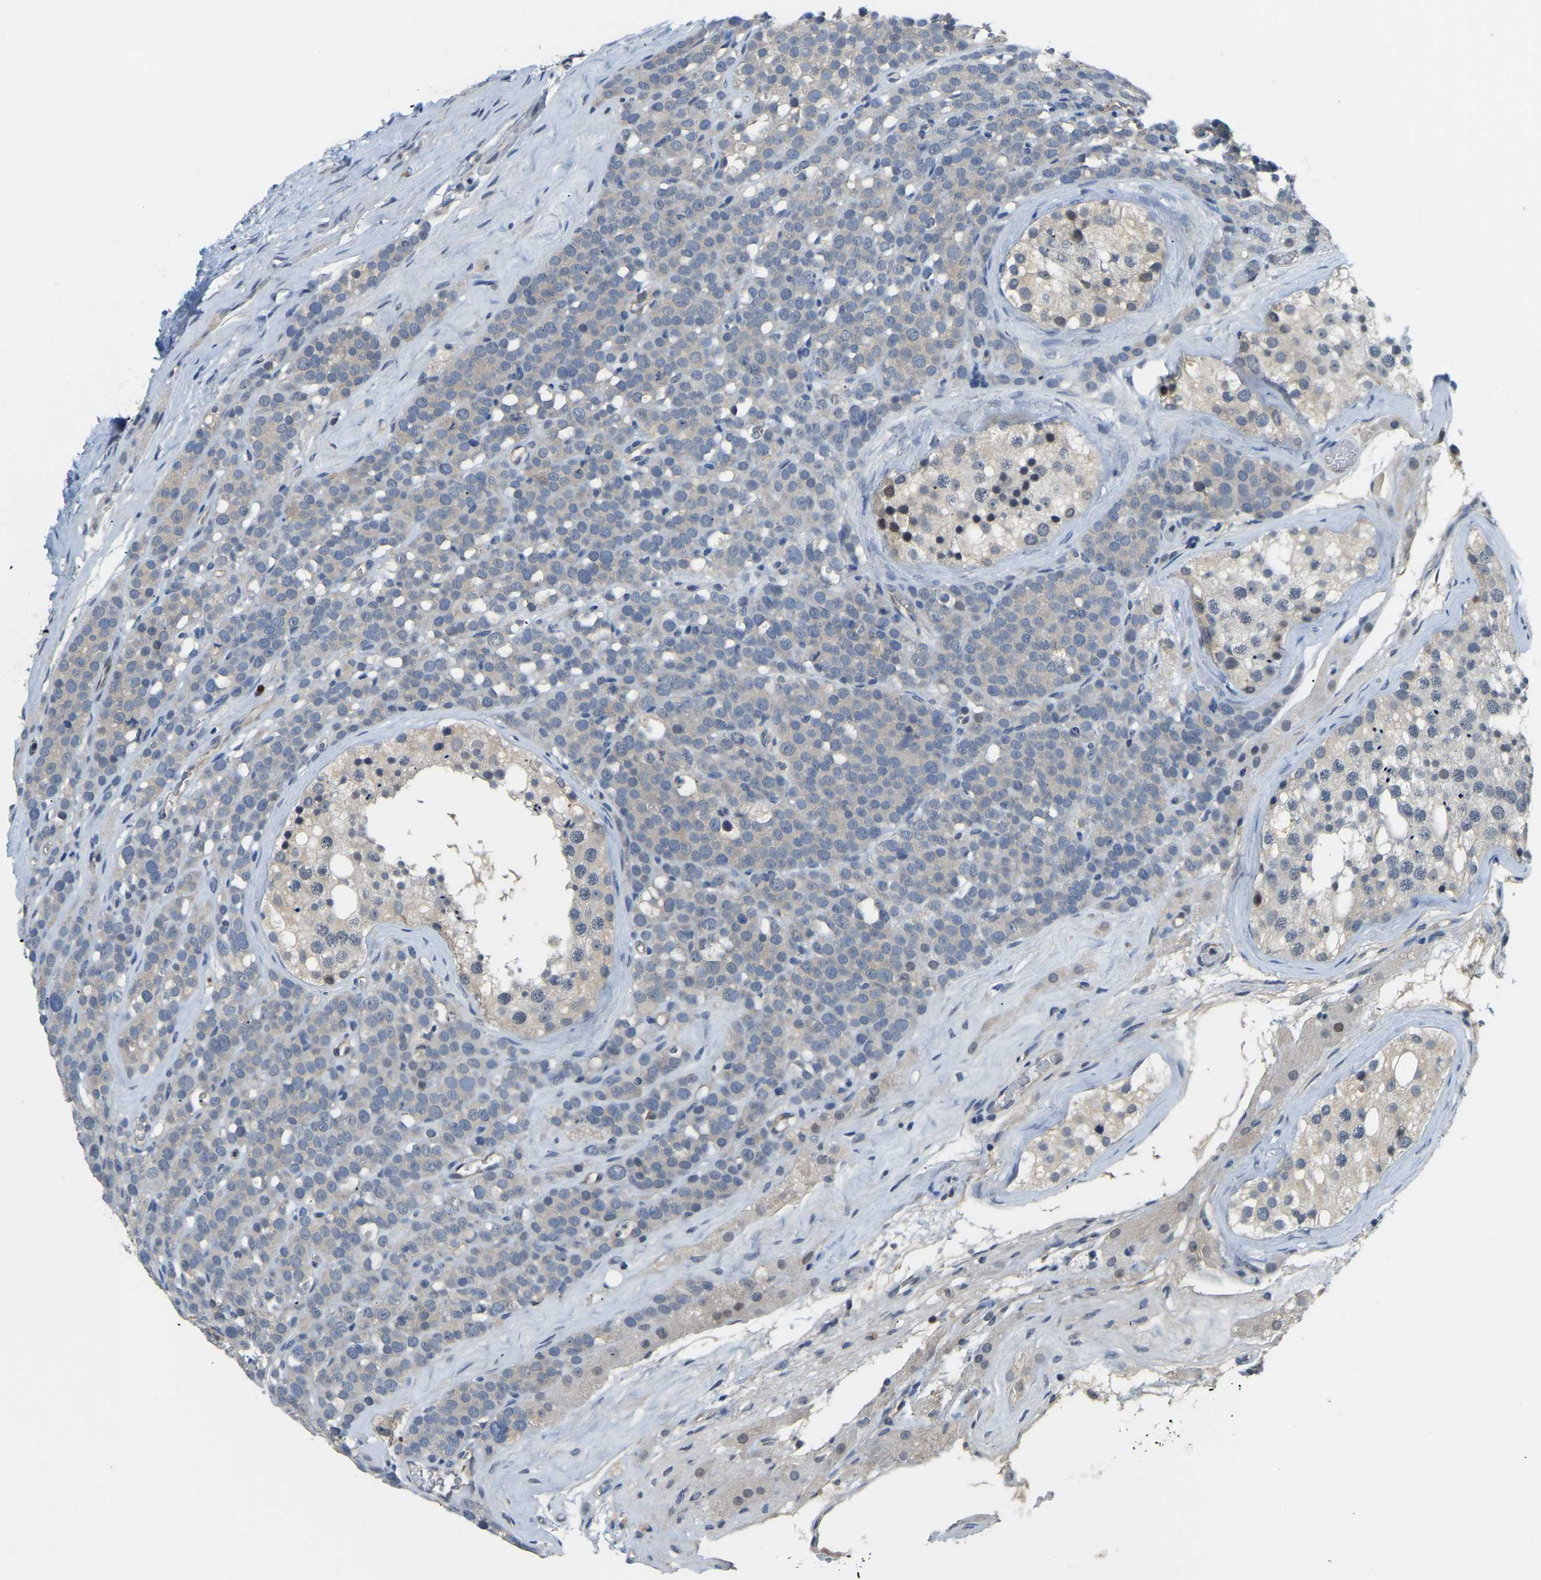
{"staining": {"intensity": "negative", "quantity": "none", "location": "none"}, "tissue": "testis cancer", "cell_type": "Tumor cells", "image_type": "cancer", "snomed": [{"axis": "morphology", "description": "Seminoma, NOS"}, {"axis": "topography", "description": "Testis"}], "caption": "Testis seminoma stained for a protein using IHC shows no positivity tumor cells.", "gene": "AHNAK", "patient": {"sex": "male", "age": 71}}